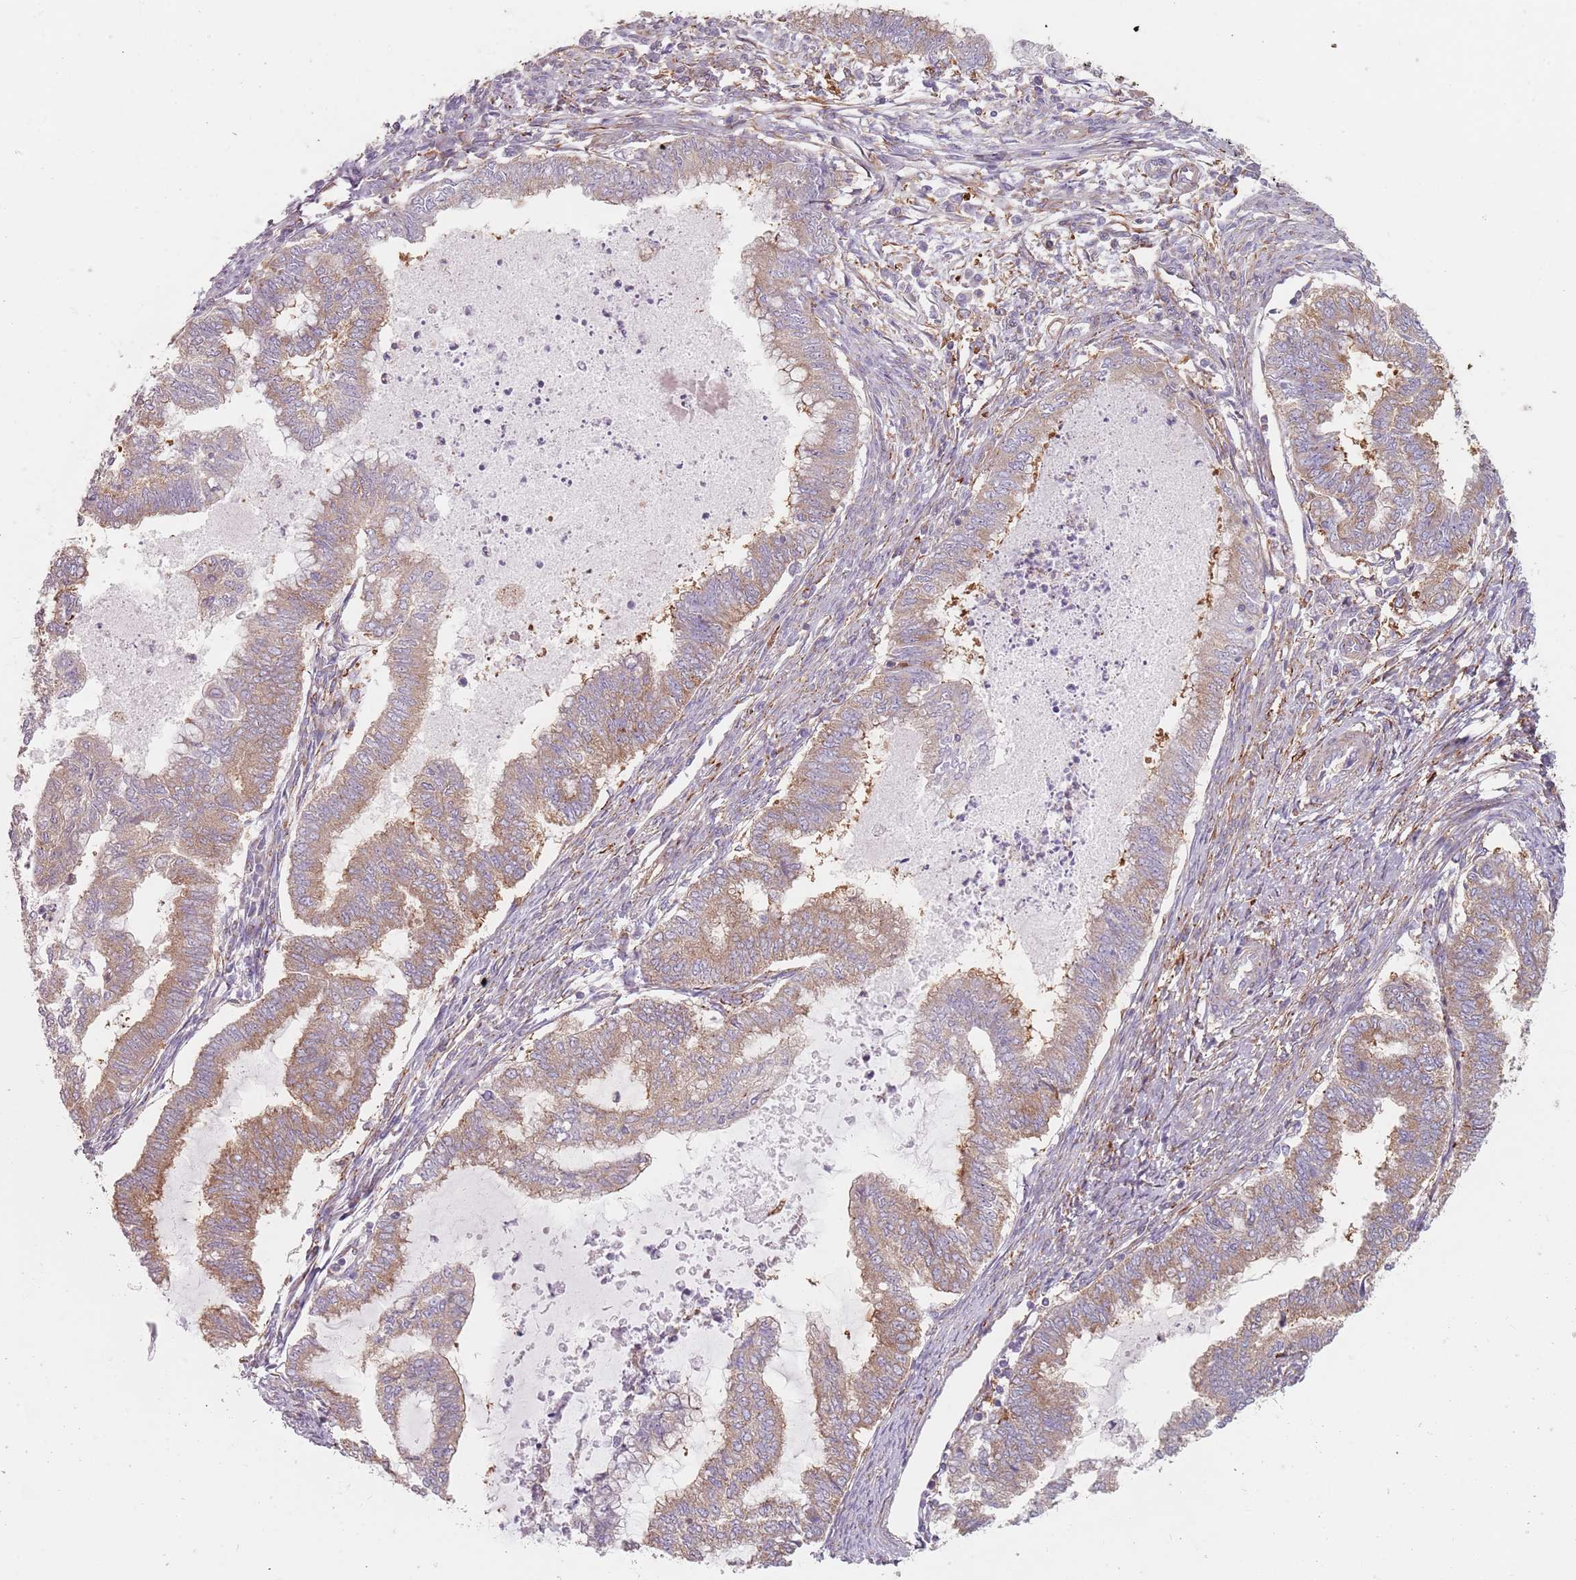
{"staining": {"intensity": "weak", "quantity": ">75%", "location": "cytoplasmic/membranous"}, "tissue": "endometrial cancer", "cell_type": "Tumor cells", "image_type": "cancer", "snomed": [{"axis": "morphology", "description": "Adenocarcinoma, NOS"}, {"axis": "topography", "description": "Endometrium"}], "caption": "Weak cytoplasmic/membranous protein expression is seen in about >75% of tumor cells in endometrial cancer (adenocarcinoma).", "gene": "TPD52L2", "patient": {"sex": "female", "age": 79}}